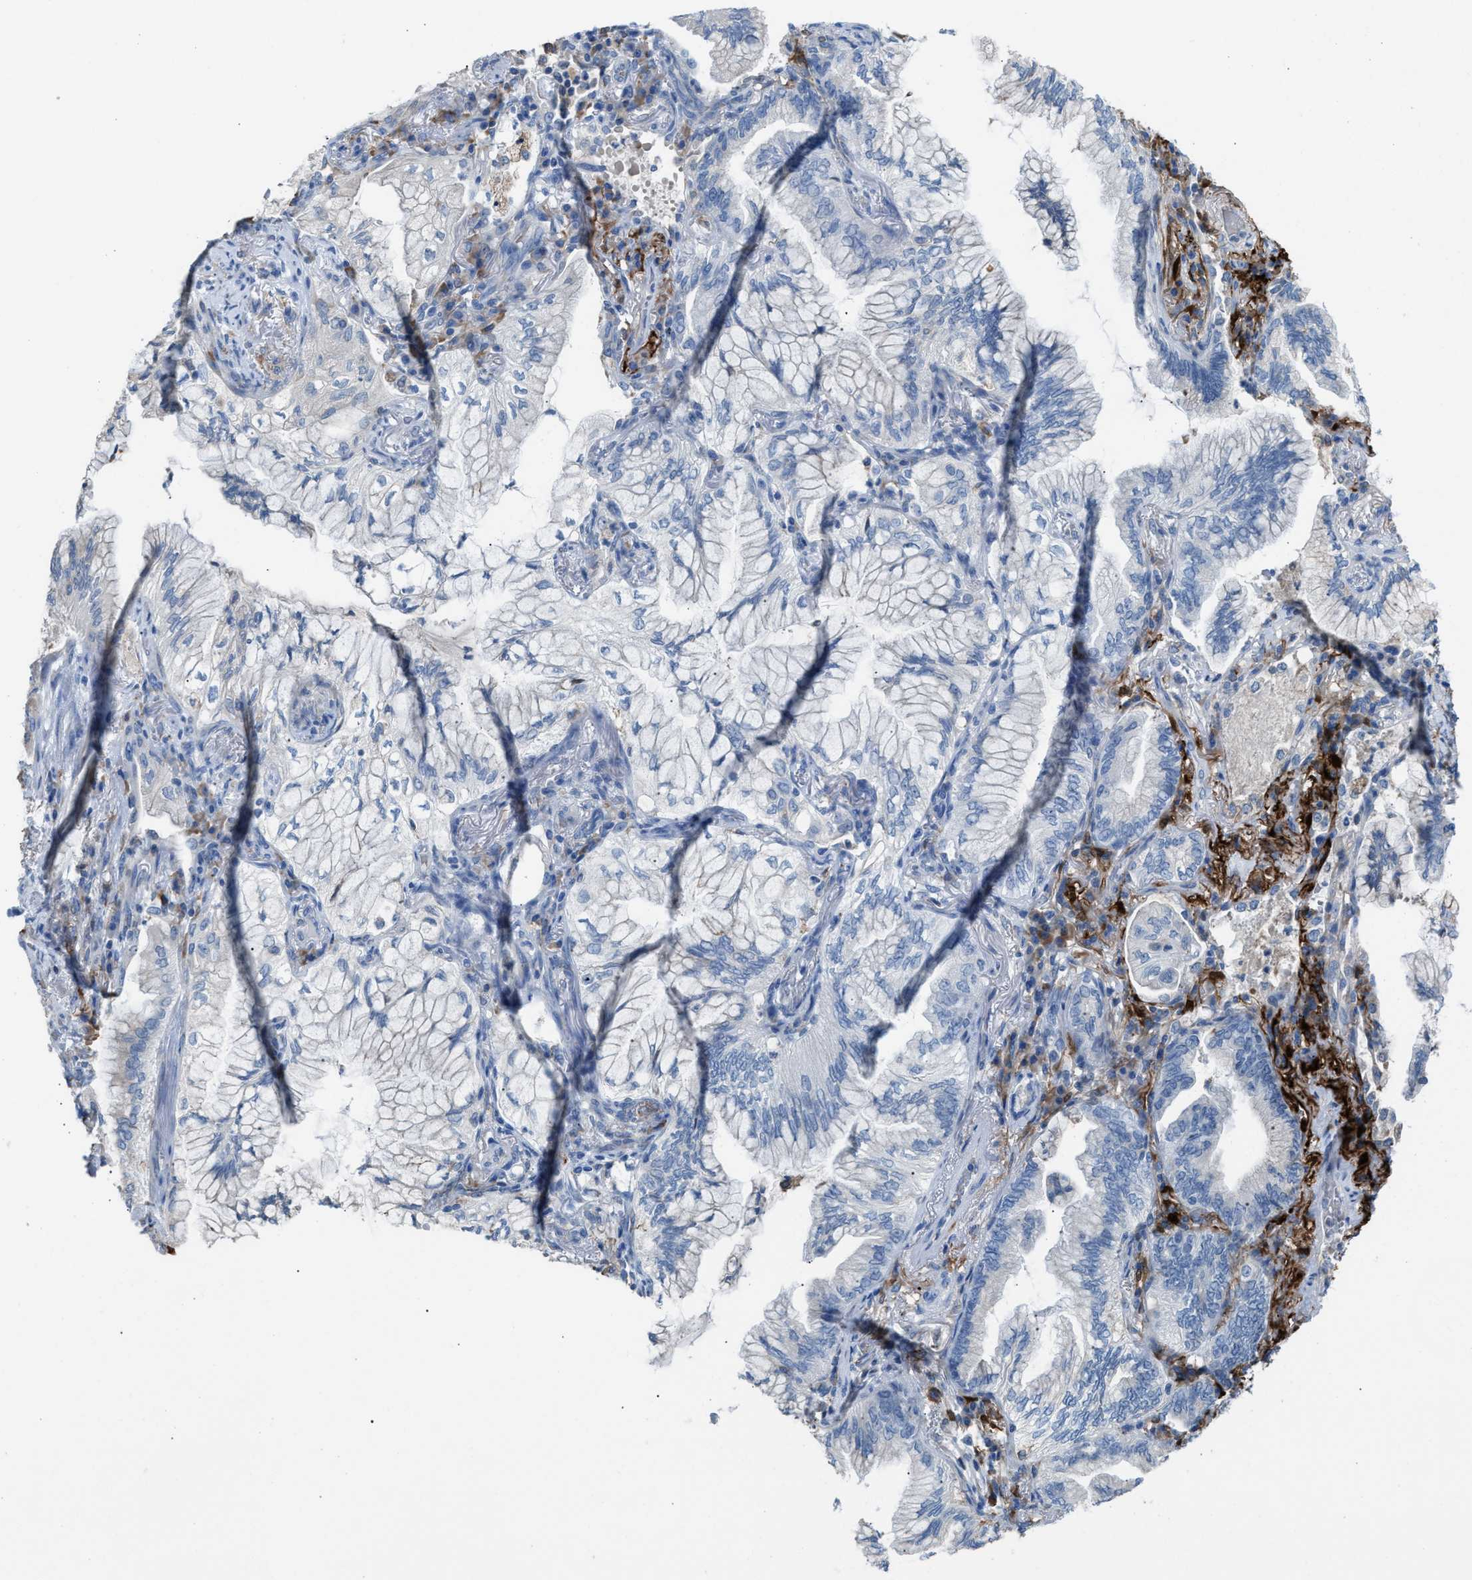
{"staining": {"intensity": "negative", "quantity": "none", "location": "none"}, "tissue": "lung cancer", "cell_type": "Tumor cells", "image_type": "cancer", "snomed": [{"axis": "morphology", "description": "Adenocarcinoma, NOS"}, {"axis": "topography", "description": "Lung"}], "caption": "A high-resolution image shows IHC staining of adenocarcinoma (lung), which demonstrates no significant positivity in tumor cells. The staining is performed using DAB brown chromogen with nuclei counter-stained in using hematoxylin.", "gene": "CA3", "patient": {"sex": "female", "age": 70}}